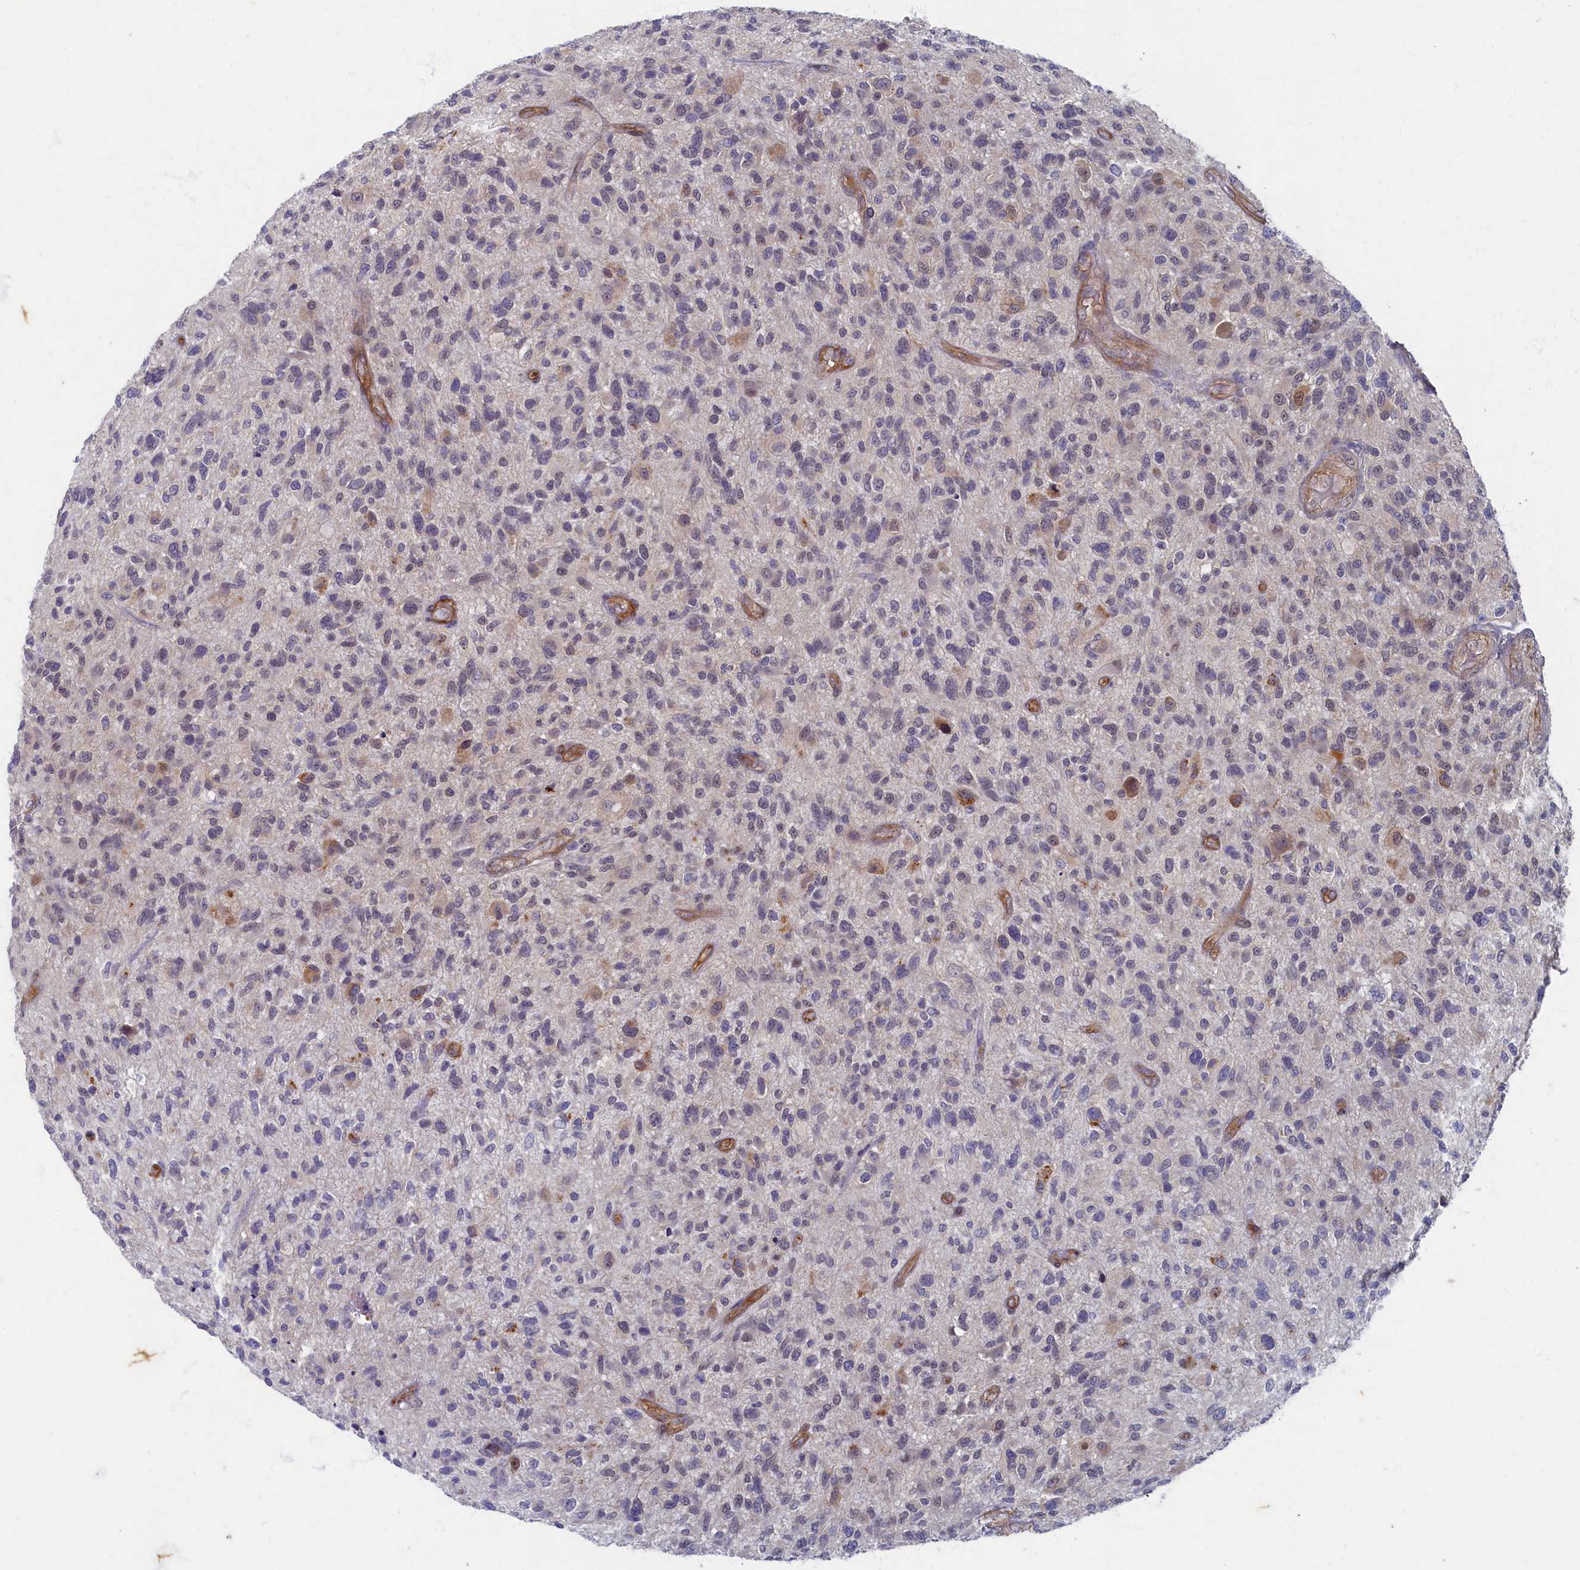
{"staining": {"intensity": "negative", "quantity": "none", "location": "none"}, "tissue": "glioma", "cell_type": "Tumor cells", "image_type": "cancer", "snomed": [{"axis": "morphology", "description": "Glioma, malignant, High grade"}, {"axis": "topography", "description": "Brain"}], "caption": "Immunohistochemistry (IHC) of glioma displays no expression in tumor cells. (DAB (3,3'-diaminobenzidine) IHC visualized using brightfield microscopy, high magnification).", "gene": "WDR59", "patient": {"sex": "male", "age": 47}}